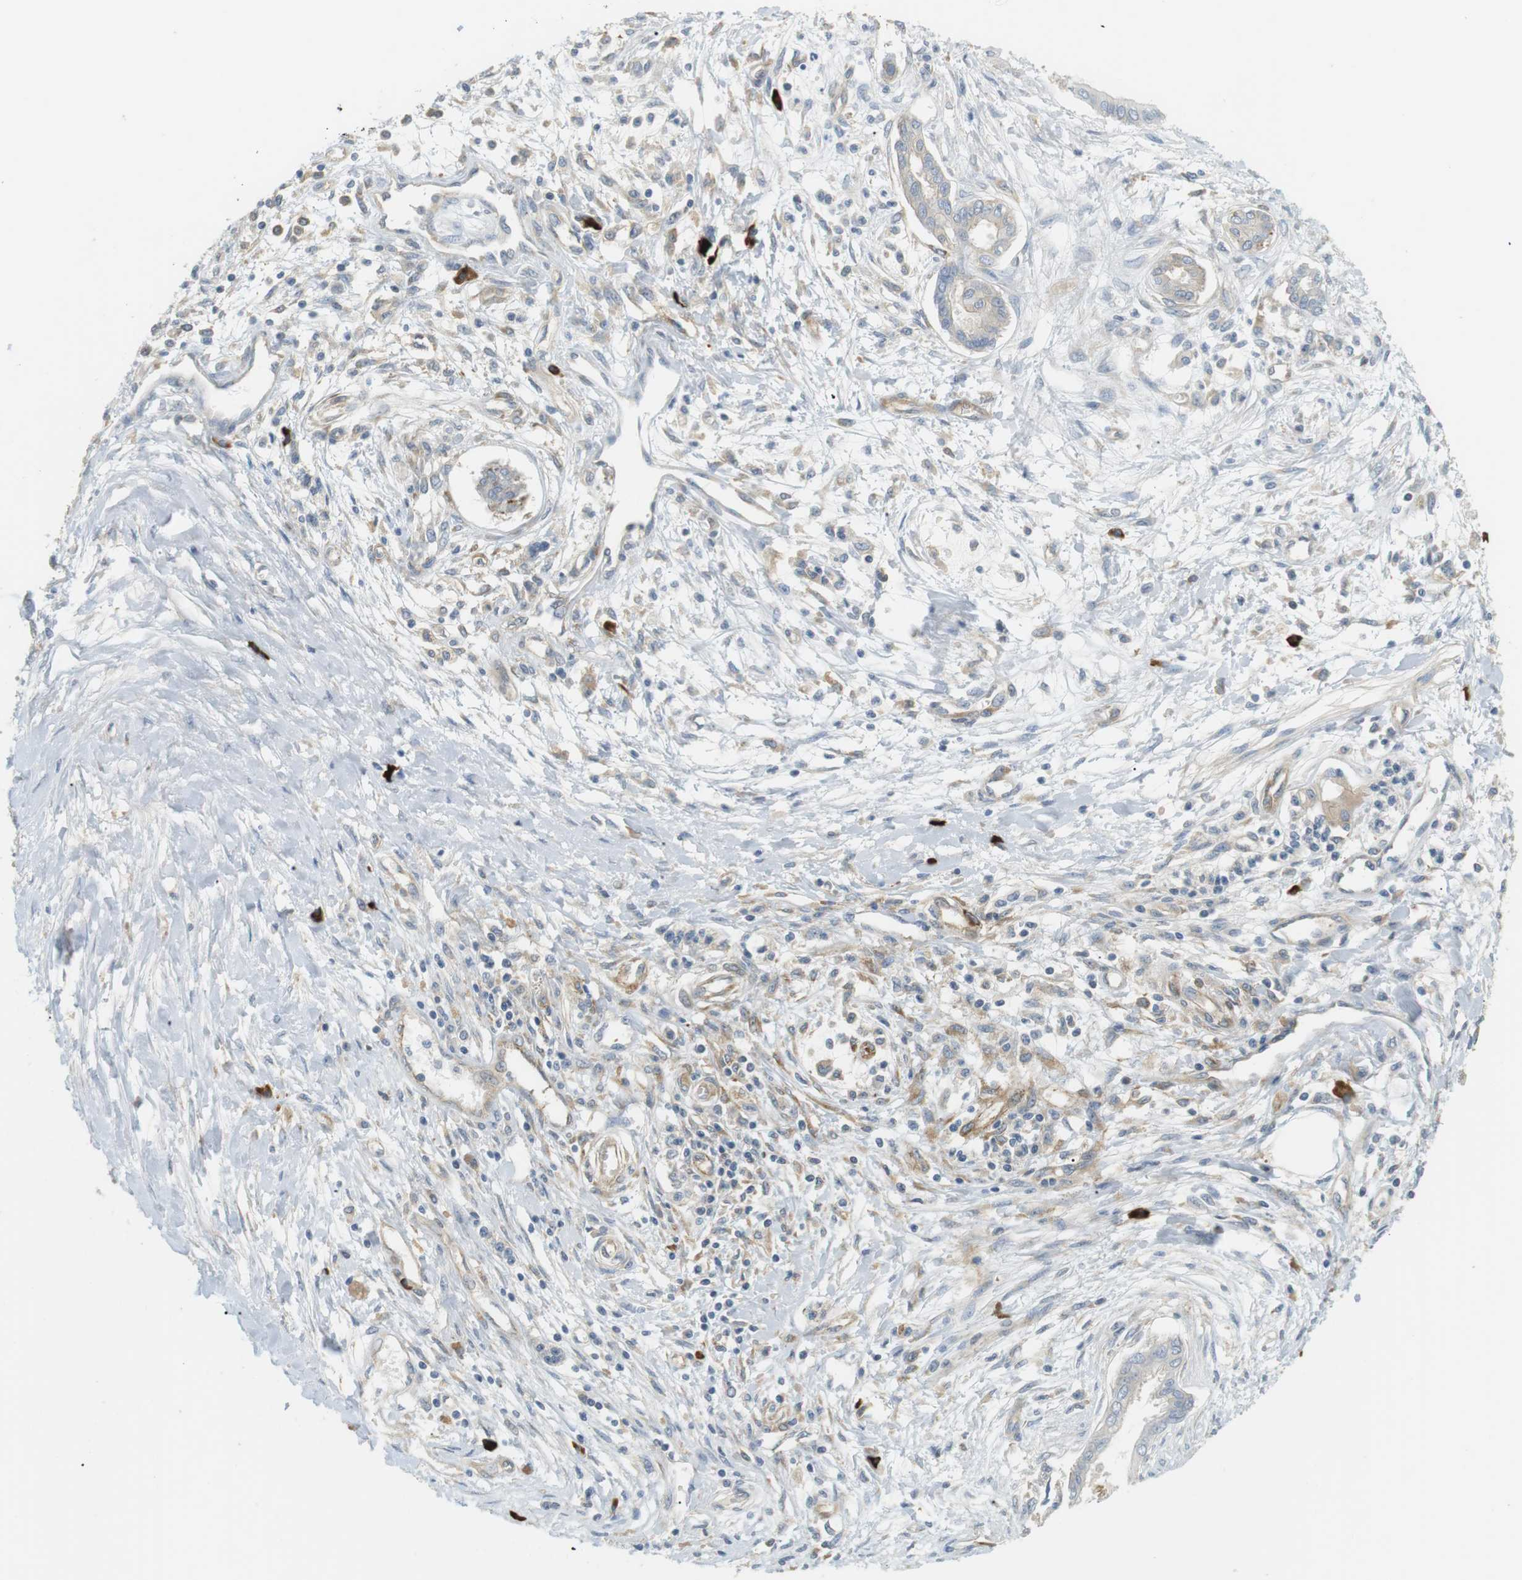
{"staining": {"intensity": "negative", "quantity": "none", "location": "none"}, "tissue": "pancreatic cancer", "cell_type": "Tumor cells", "image_type": "cancer", "snomed": [{"axis": "morphology", "description": "Adenocarcinoma, NOS"}, {"axis": "topography", "description": "Pancreas"}], "caption": "A high-resolution micrograph shows immunohistochemistry (IHC) staining of pancreatic adenocarcinoma, which exhibits no significant positivity in tumor cells. (DAB (3,3'-diaminobenzidine) IHC with hematoxylin counter stain).", "gene": "TMEM200A", "patient": {"sex": "male", "age": 56}}